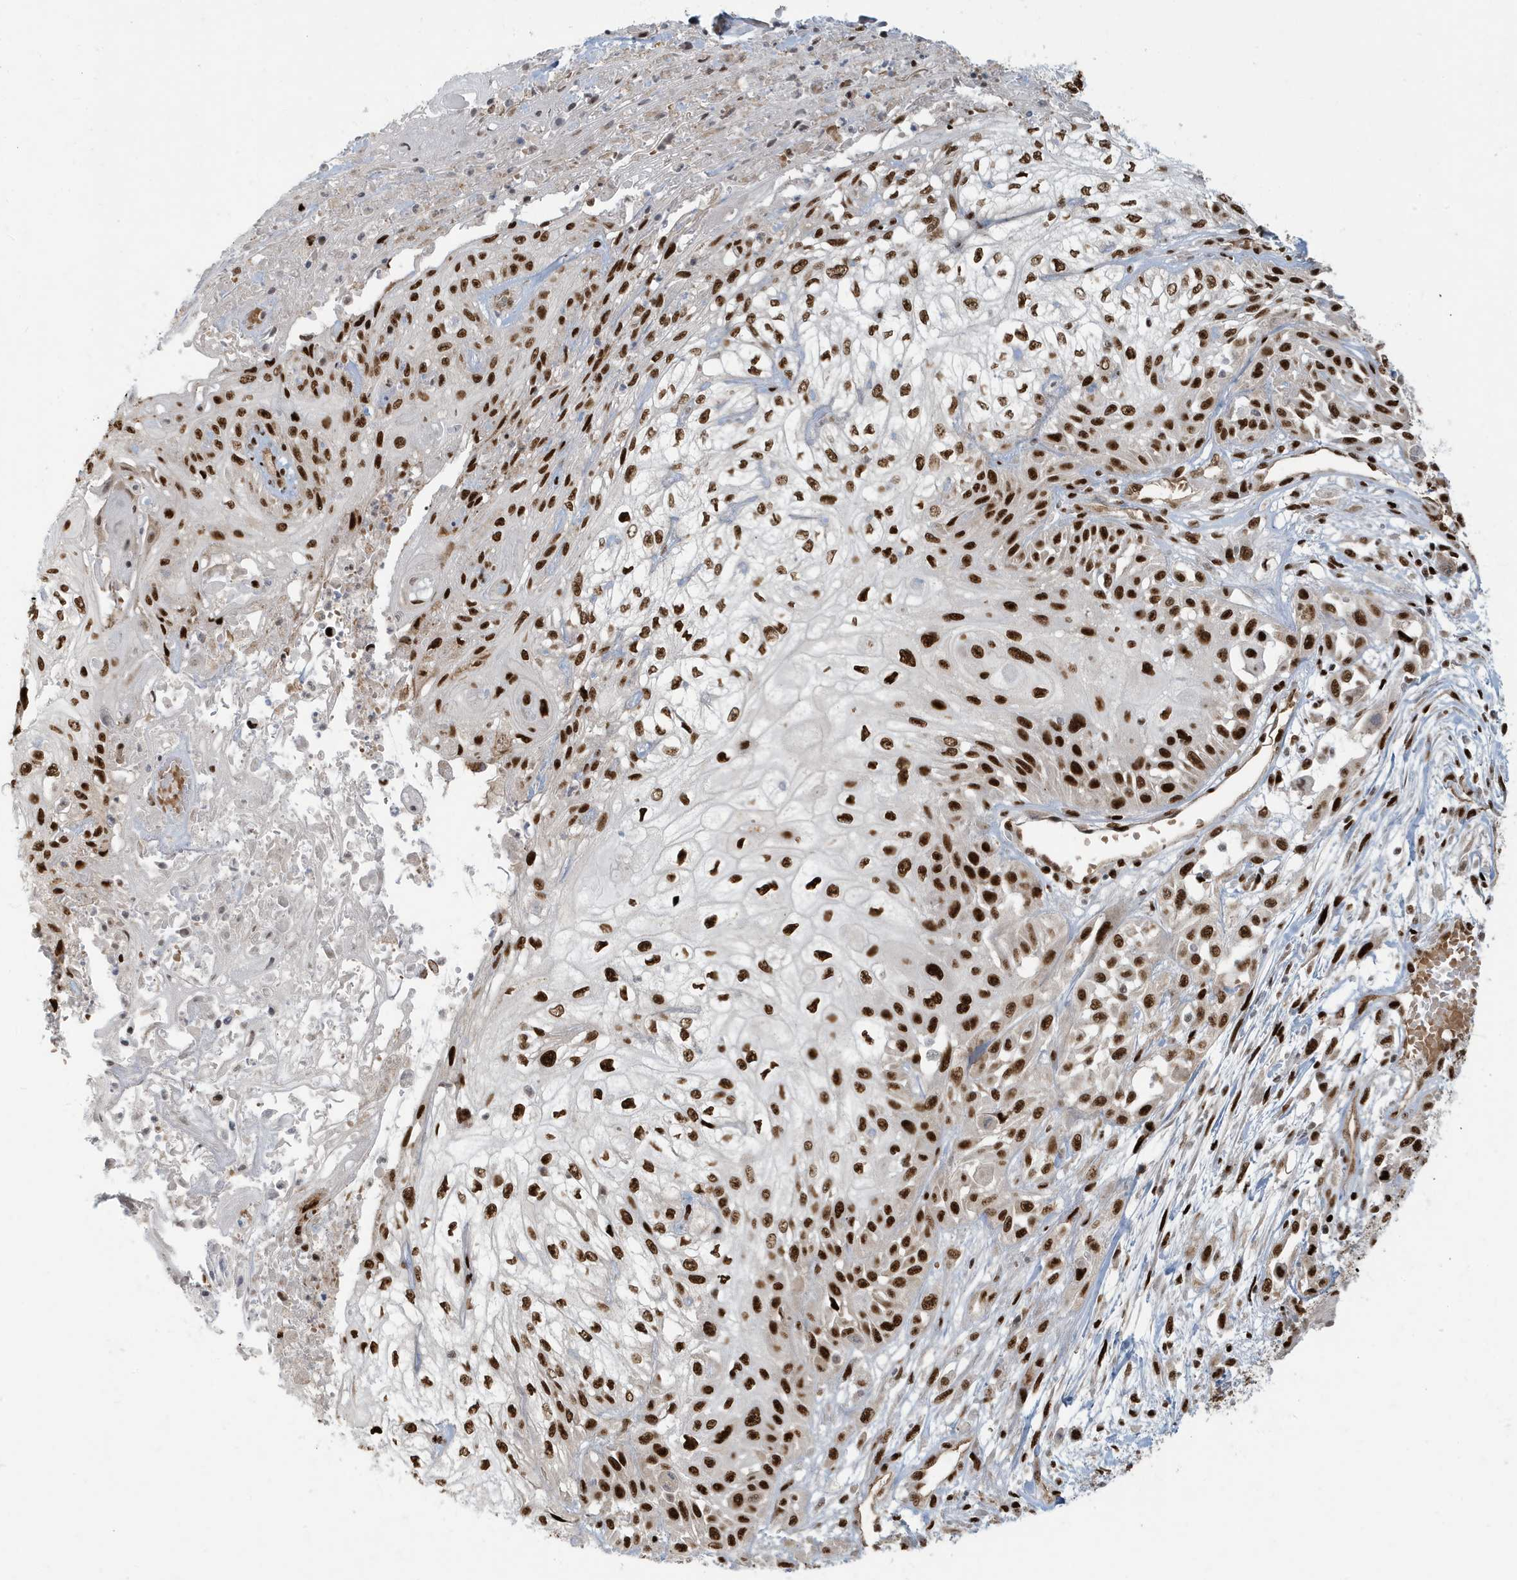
{"staining": {"intensity": "strong", "quantity": ">75%", "location": "nuclear"}, "tissue": "skin cancer", "cell_type": "Tumor cells", "image_type": "cancer", "snomed": [{"axis": "morphology", "description": "Squamous cell carcinoma, NOS"}, {"axis": "morphology", "description": "Squamous cell carcinoma, metastatic, NOS"}, {"axis": "topography", "description": "Skin"}, {"axis": "topography", "description": "Lymph node"}], "caption": "This is a micrograph of immunohistochemistry (IHC) staining of skin squamous cell carcinoma, which shows strong expression in the nuclear of tumor cells.", "gene": "CKS2", "patient": {"sex": "male", "age": 75}}